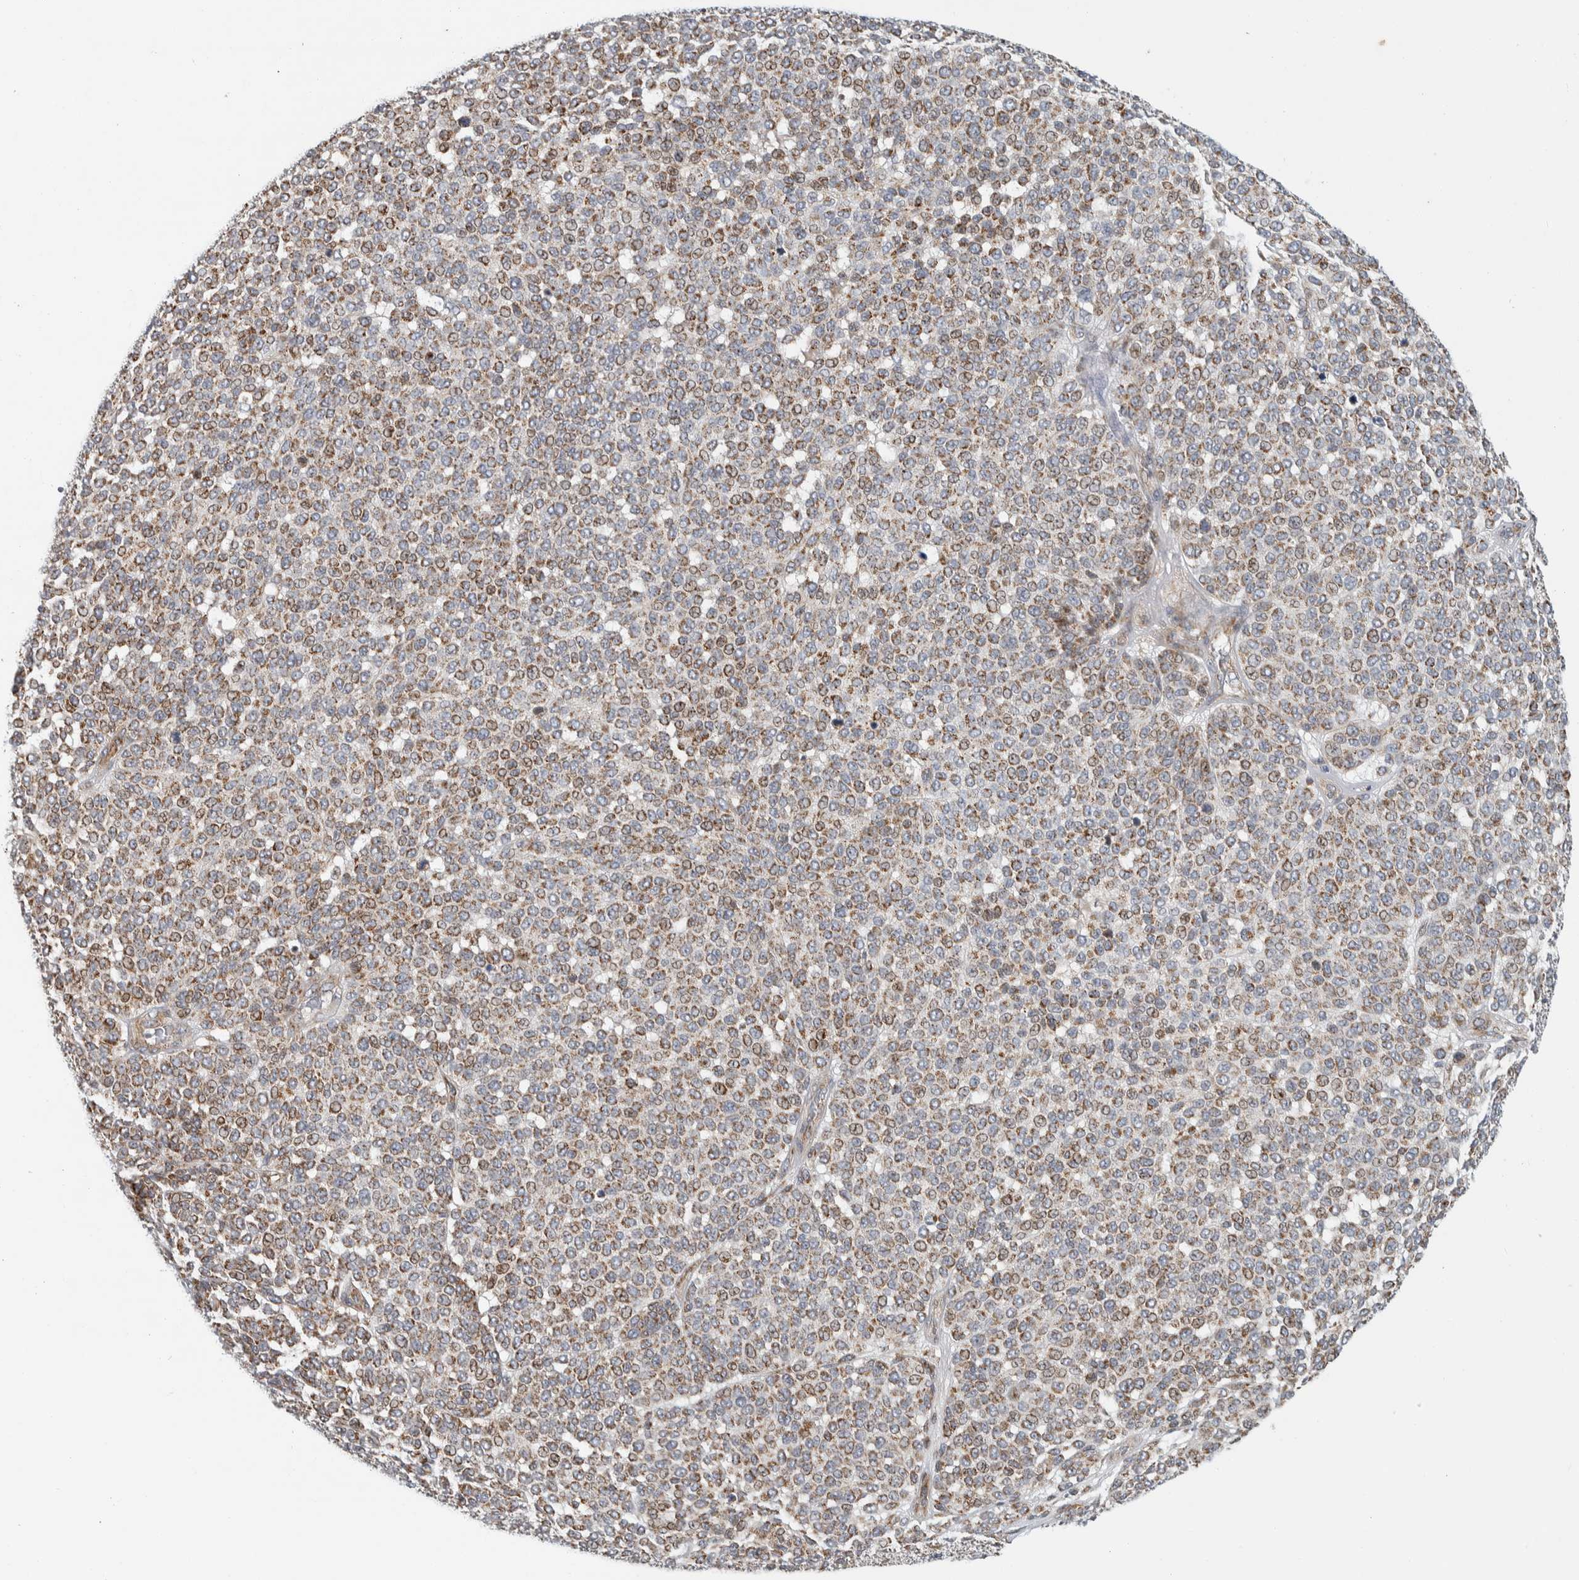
{"staining": {"intensity": "moderate", "quantity": ">75%", "location": "cytoplasmic/membranous"}, "tissue": "melanoma", "cell_type": "Tumor cells", "image_type": "cancer", "snomed": [{"axis": "morphology", "description": "Malignant melanoma, NOS"}, {"axis": "topography", "description": "Skin"}], "caption": "Immunohistochemistry (IHC) photomicrograph of neoplastic tissue: melanoma stained using IHC demonstrates medium levels of moderate protein expression localized specifically in the cytoplasmic/membranous of tumor cells, appearing as a cytoplasmic/membranous brown color.", "gene": "AFP", "patient": {"sex": "male", "age": 59}}